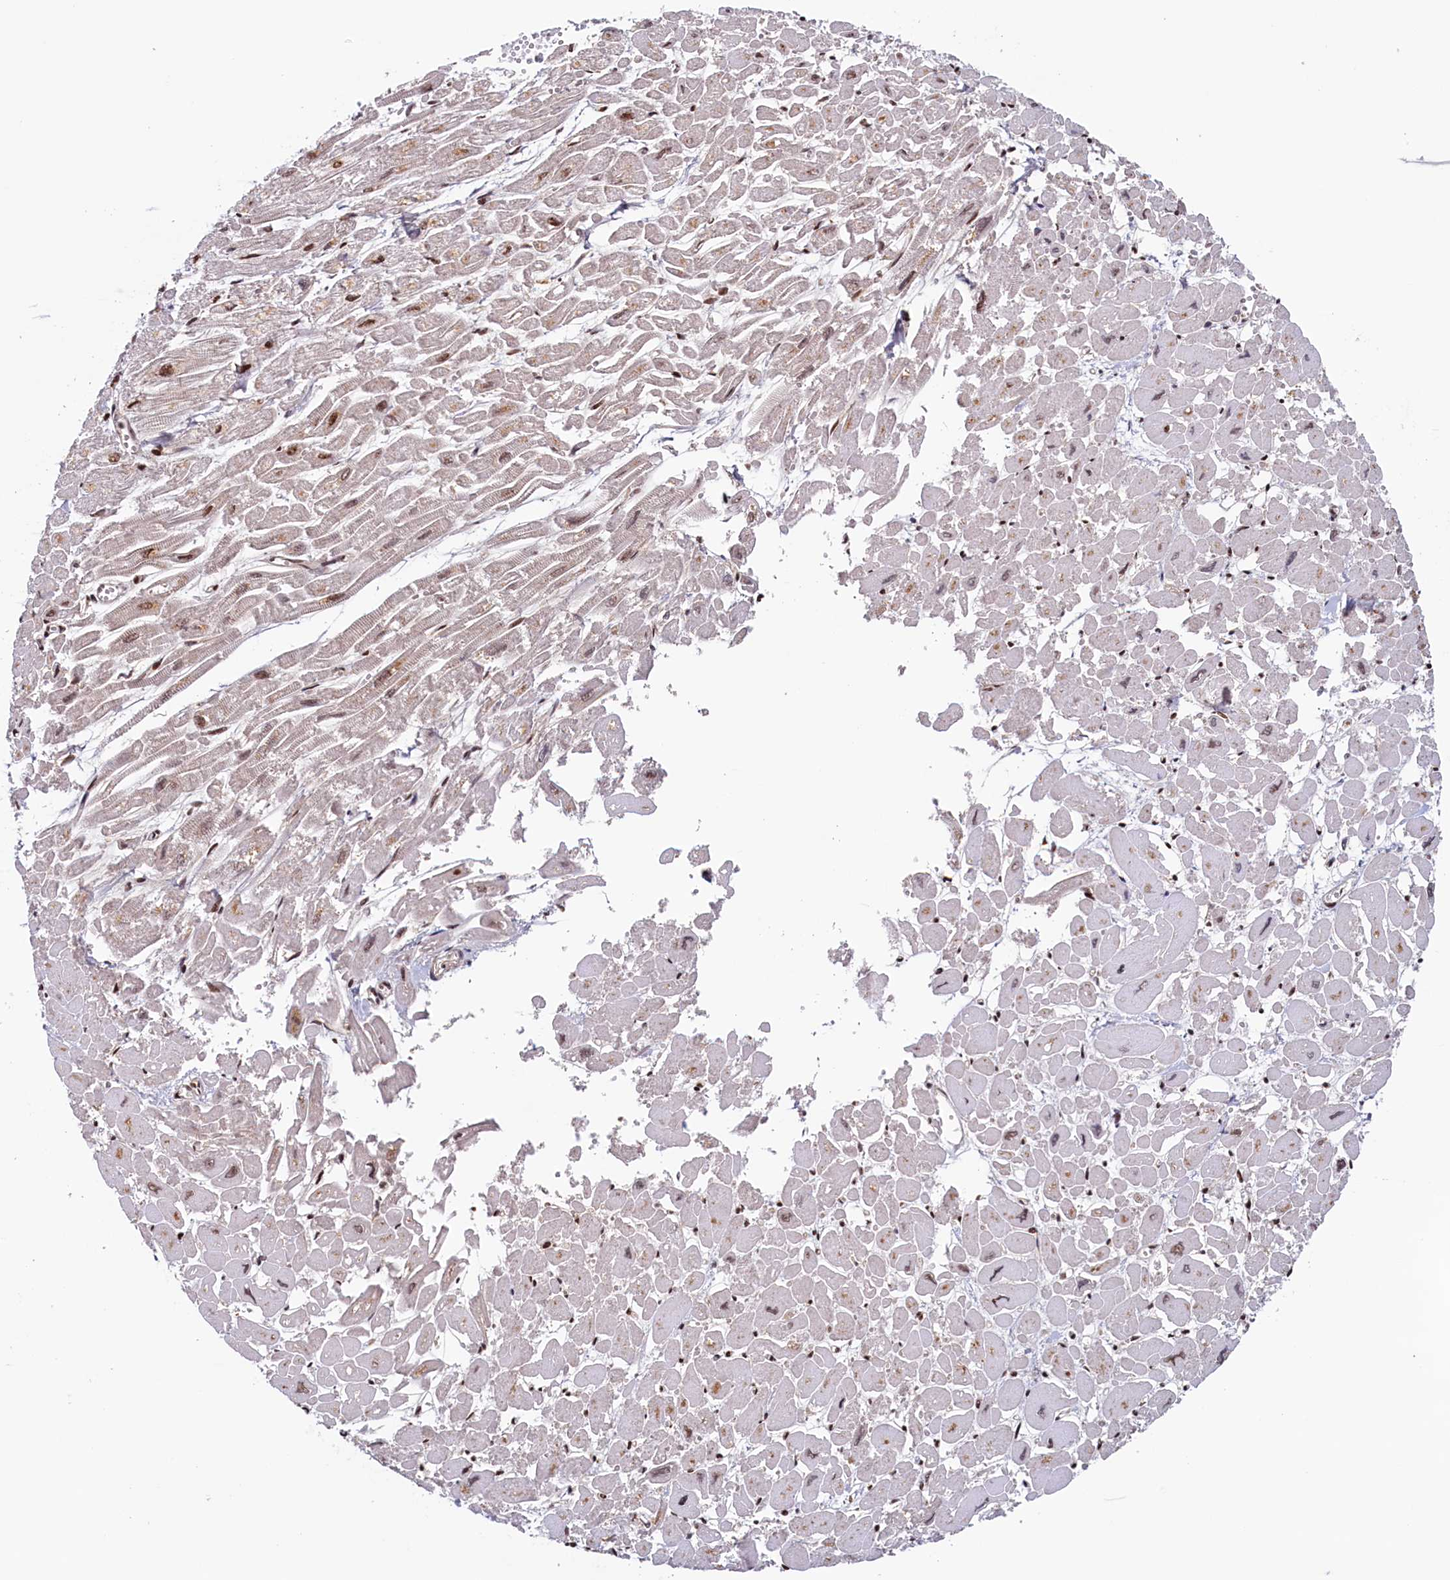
{"staining": {"intensity": "moderate", "quantity": ">75%", "location": "nuclear"}, "tissue": "heart muscle", "cell_type": "Cardiomyocytes", "image_type": "normal", "snomed": [{"axis": "morphology", "description": "Normal tissue, NOS"}, {"axis": "topography", "description": "Heart"}], "caption": "This histopathology image exhibits immunohistochemistry staining of normal human heart muscle, with medium moderate nuclear expression in approximately >75% of cardiomyocytes.", "gene": "ZC3H18", "patient": {"sex": "male", "age": 54}}